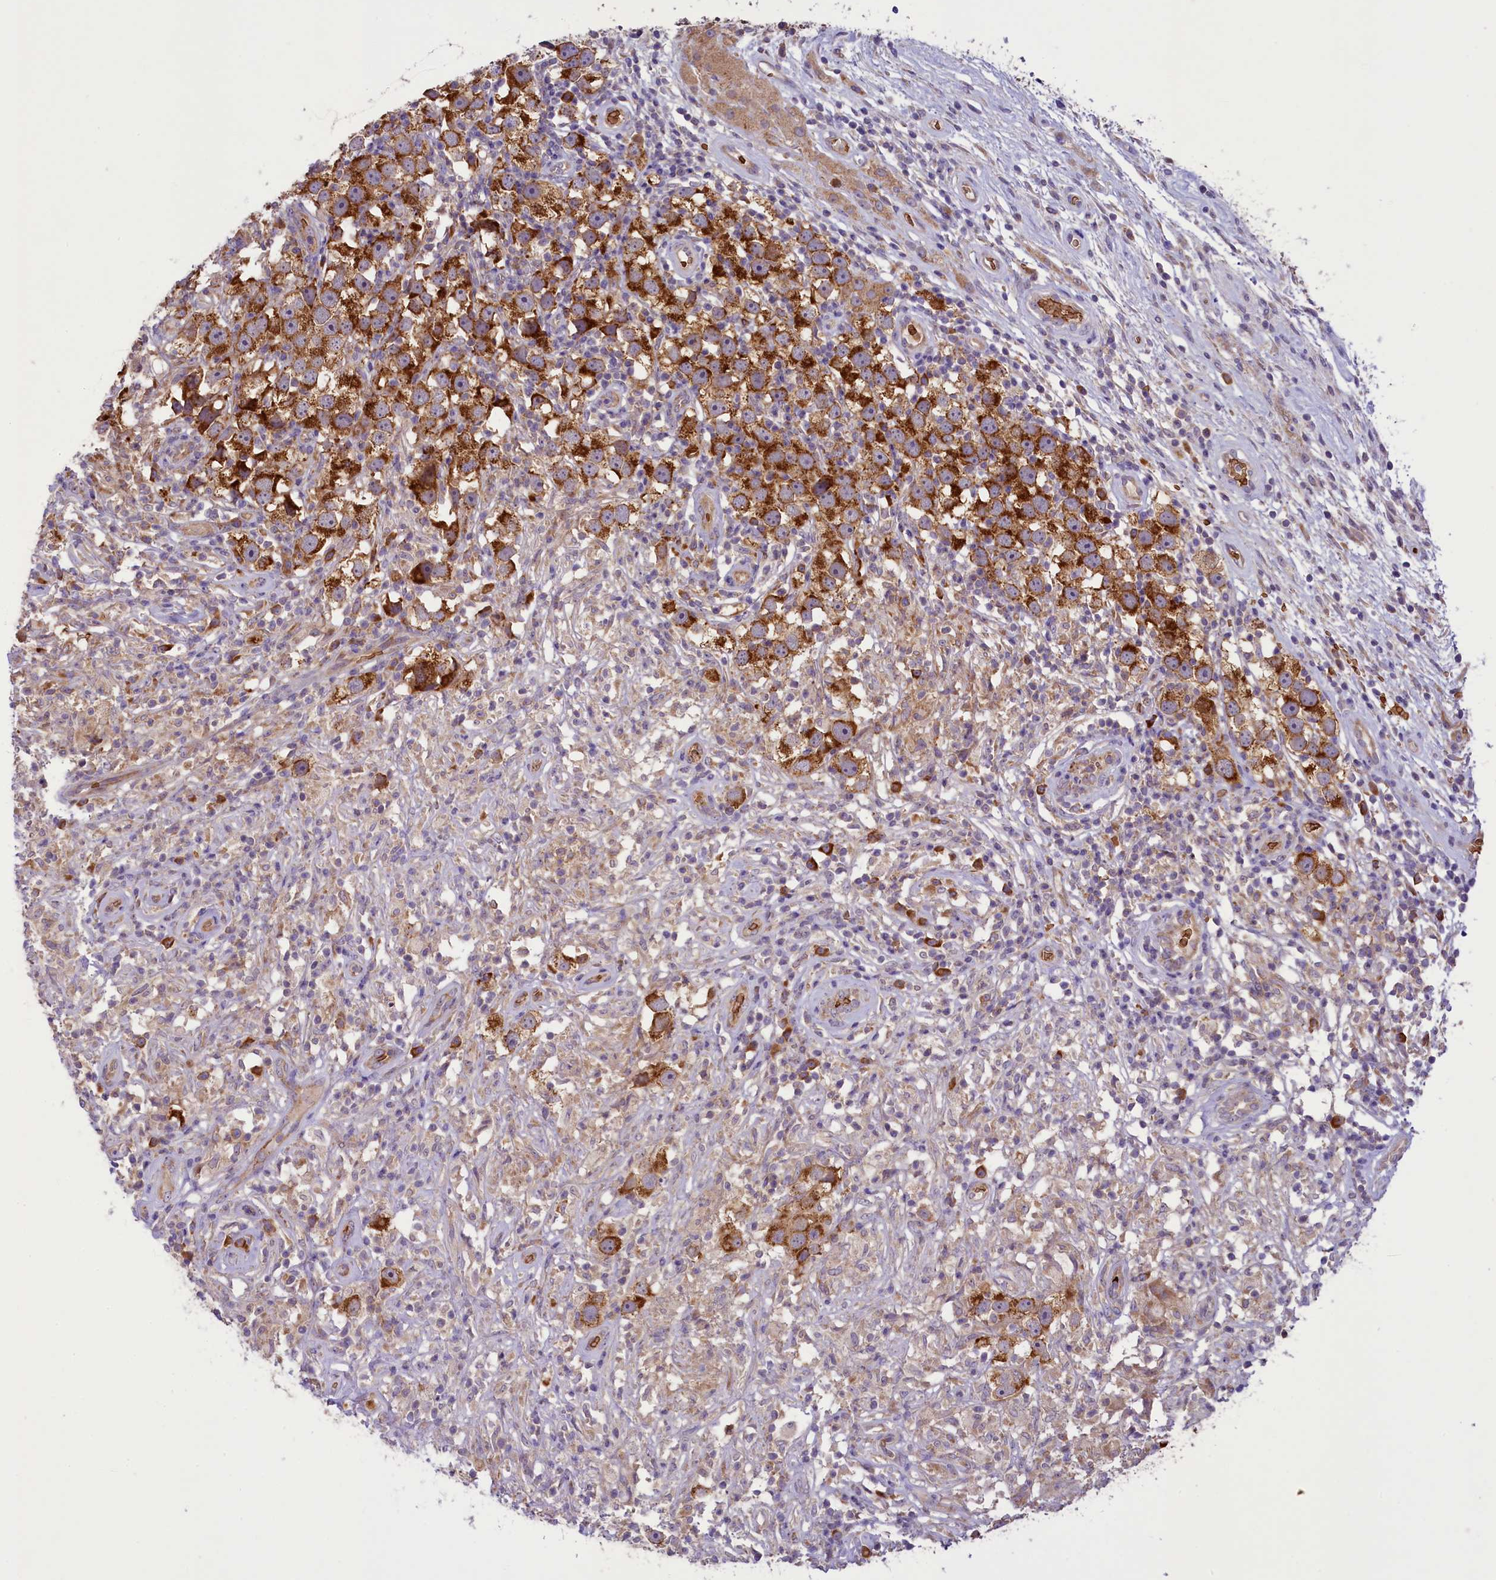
{"staining": {"intensity": "strong", "quantity": ">75%", "location": "cytoplasmic/membranous"}, "tissue": "testis cancer", "cell_type": "Tumor cells", "image_type": "cancer", "snomed": [{"axis": "morphology", "description": "Seminoma, NOS"}, {"axis": "topography", "description": "Testis"}], "caption": "A high-resolution histopathology image shows immunohistochemistry (IHC) staining of testis cancer (seminoma), which displays strong cytoplasmic/membranous staining in approximately >75% of tumor cells.", "gene": "LARP4", "patient": {"sex": "male", "age": 49}}